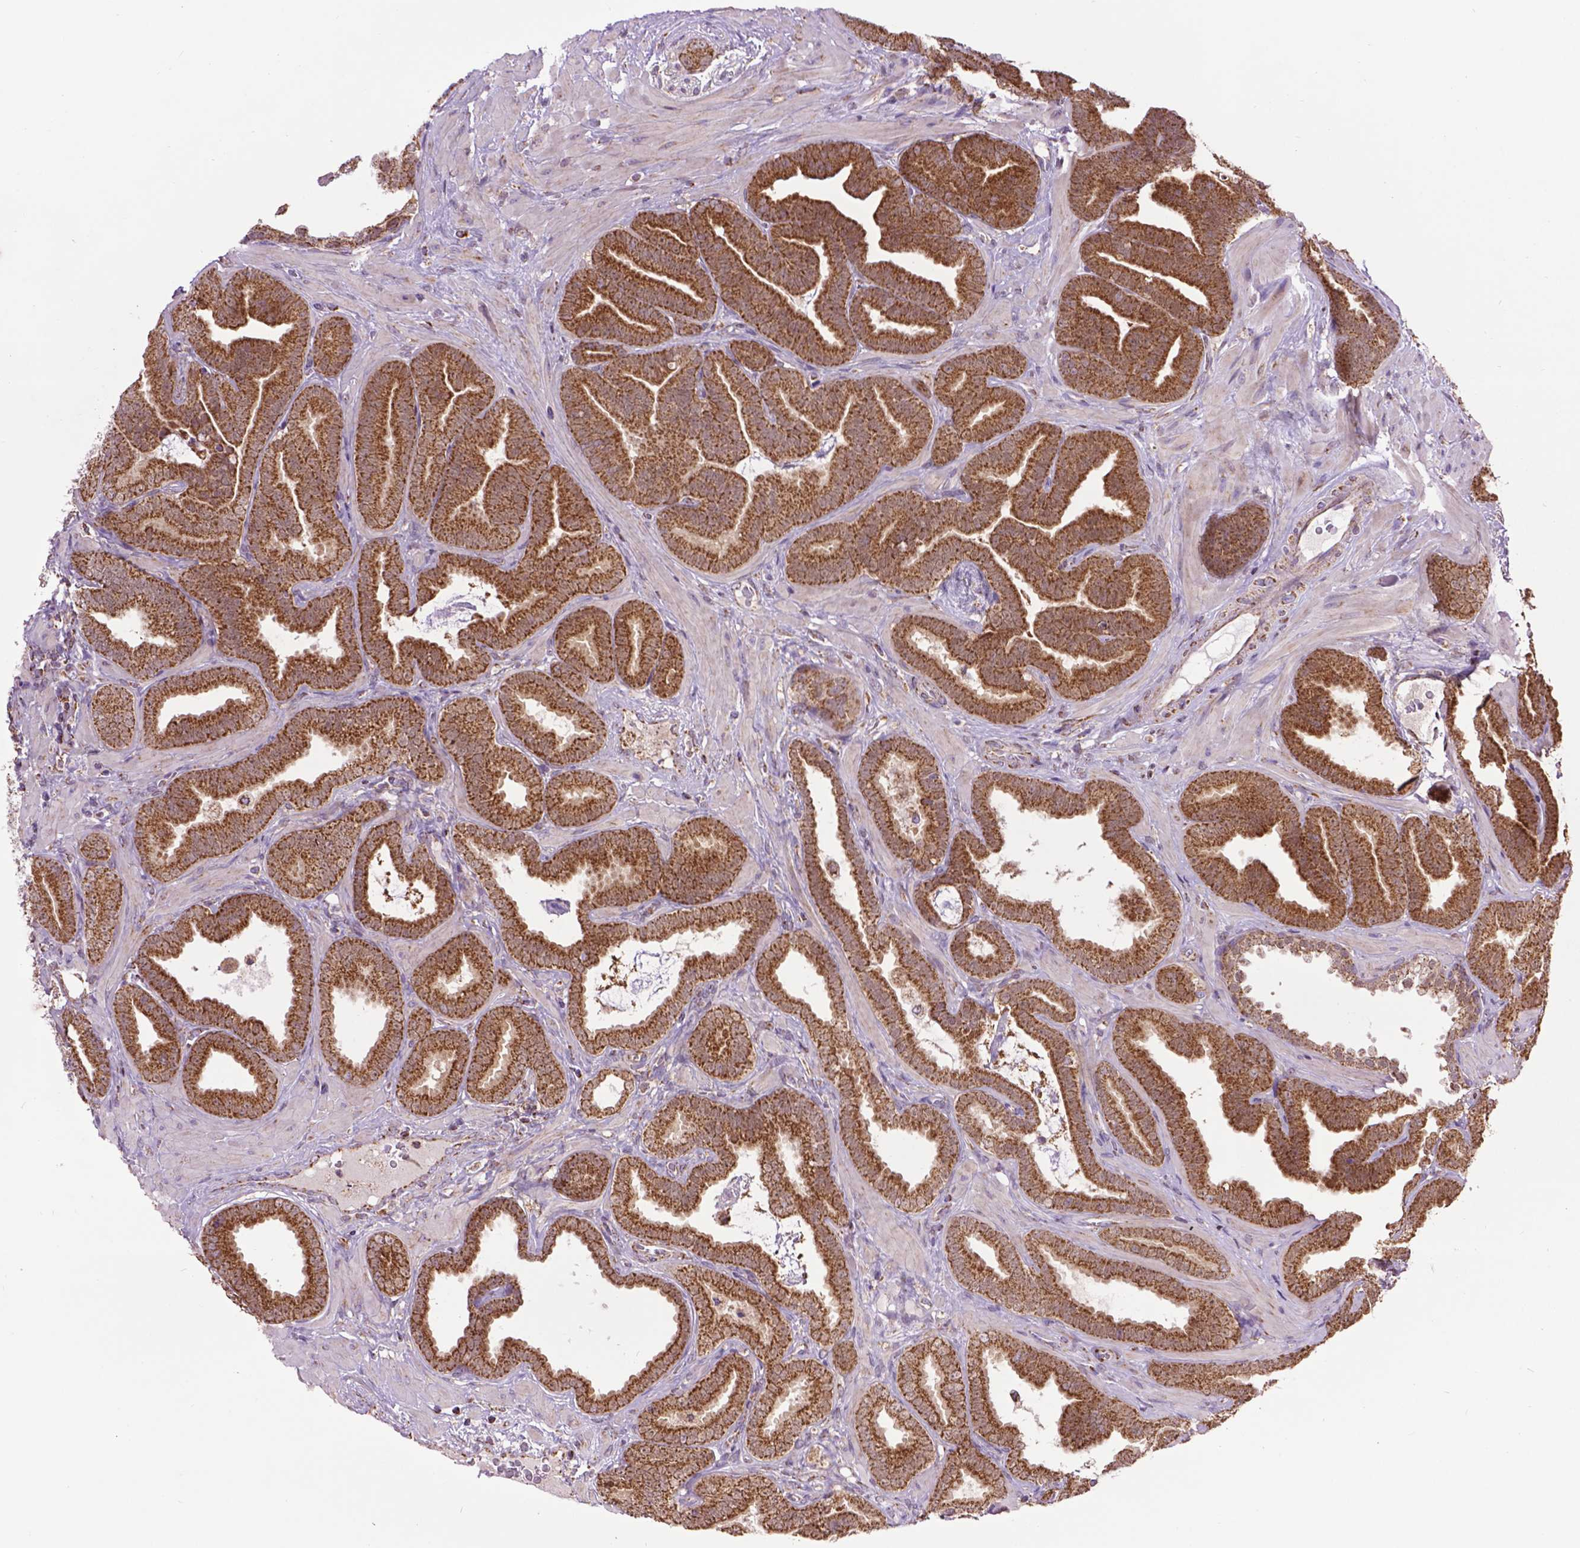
{"staining": {"intensity": "strong", "quantity": ">75%", "location": "cytoplasmic/membranous"}, "tissue": "prostate cancer", "cell_type": "Tumor cells", "image_type": "cancer", "snomed": [{"axis": "morphology", "description": "Adenocarcinoma, Low grade"}, {"axis": "topography", "description": "Prostate"}], "caption": "Immunohistochemistry staining of prostate cancer, which displays high levels of strong cytoplasmic/membranous expression in approximately >75% of tumor cells indicating strong cytoplasmic/membranous protein positivity. The staining was performed using DAB (3,3'-diaminobenzidine) (brown) for protein detection and nuclei were counterstained in hematoxylin (blue).", "gene": "PYCR3", "patient": {"sex": "male", "age": 63}}